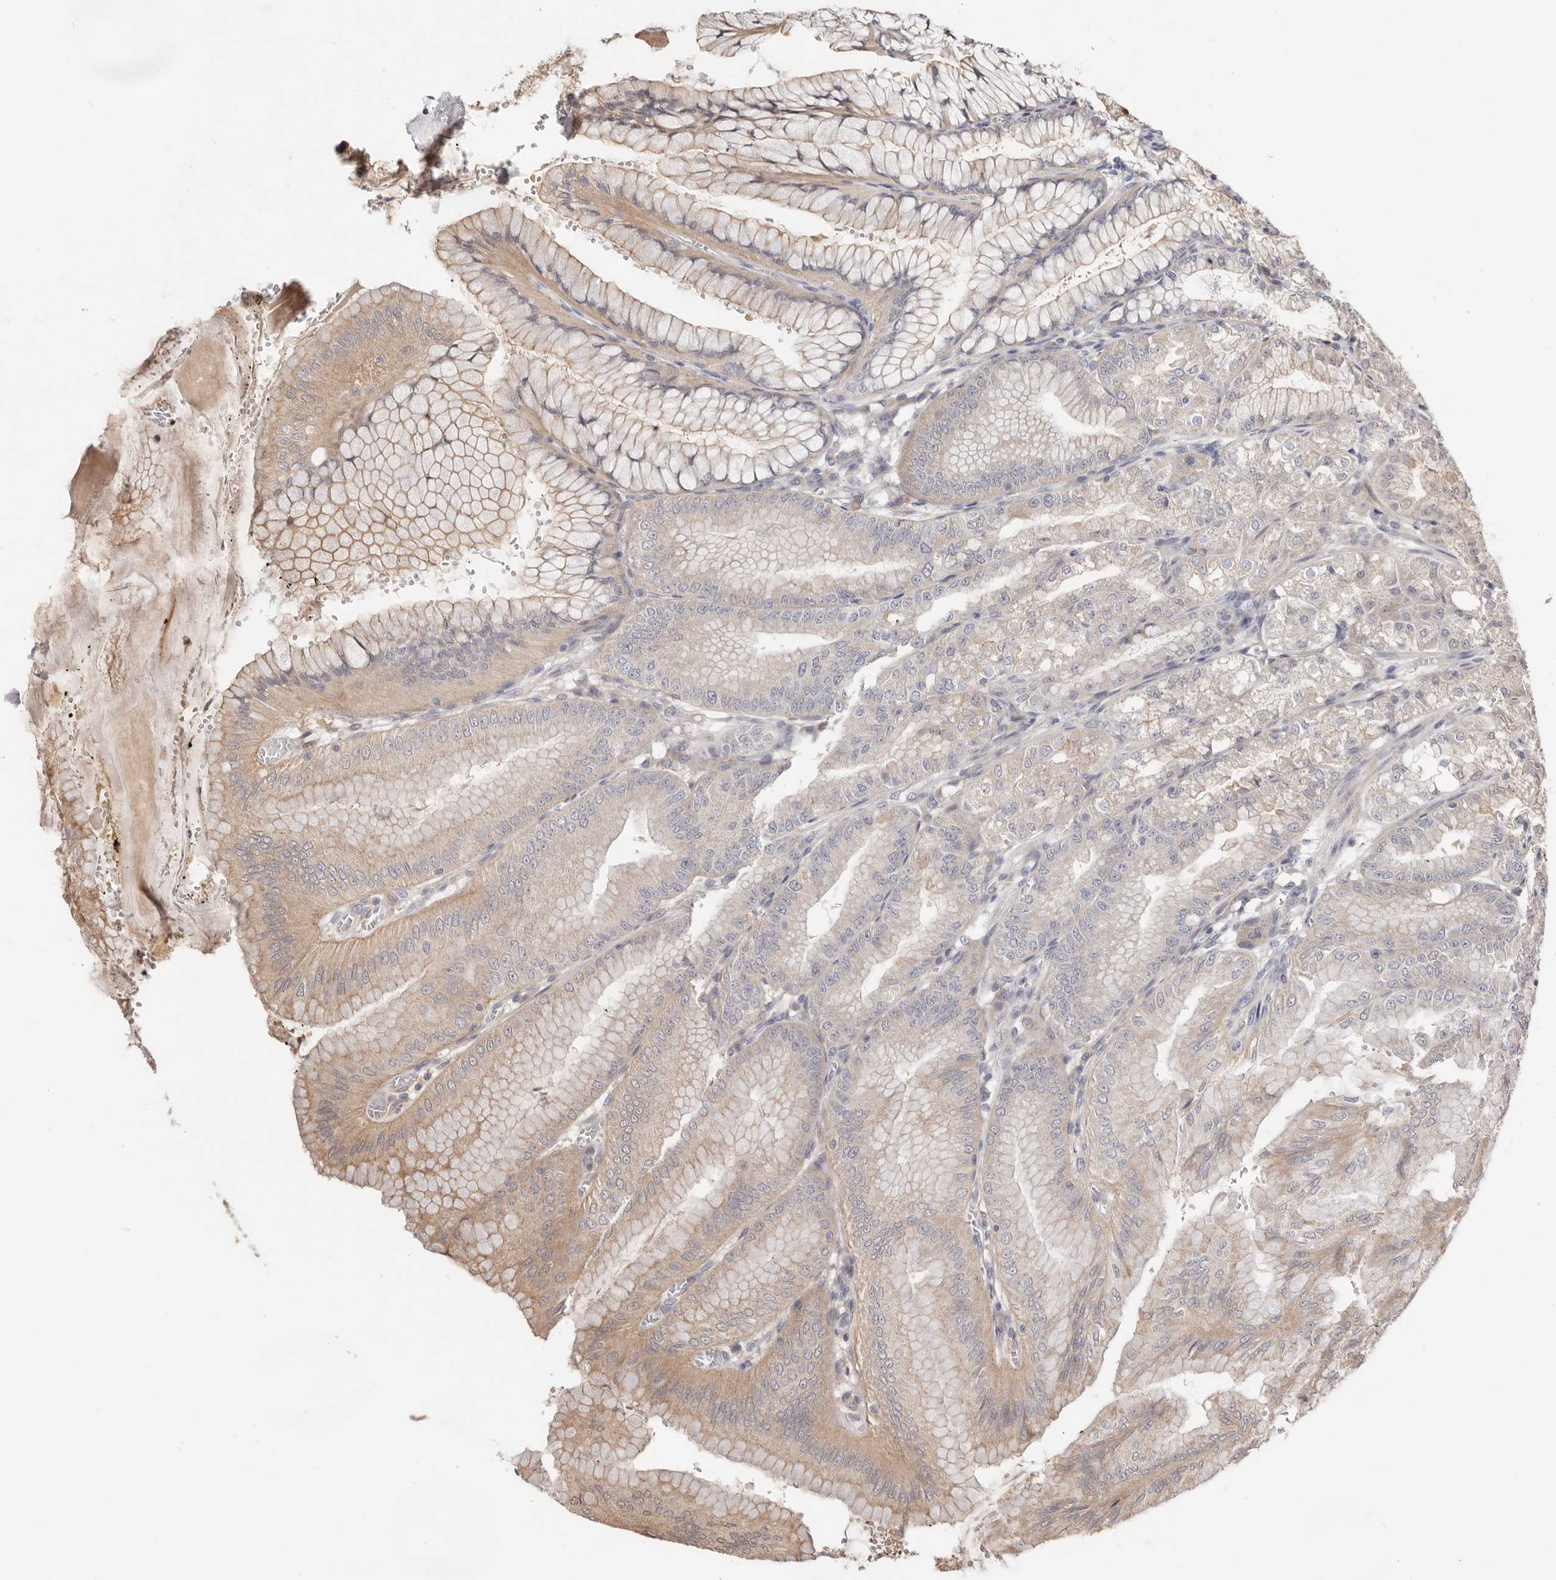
{"staining": {"intensity": "moderate", "quantity": "25%-75%", "location": "cytoplasmic/membranous,nuclear"}, "tissue": "stomach", "cell_type": "Glandular cells", "image_type": "normal", "snomed": [{"axis": "morphology", "description": "Normal tissue, NOS"}, {"axis": "topography", "description": "Stomach, lower"}], "caption": "Protein staining shows moderate cytoplasmic/membranous,nuclear expression in about 25%-75% of glandular cells in normal stomach.", "gene": "LRP6", "patient": {"sex": "male", "age": 71}}